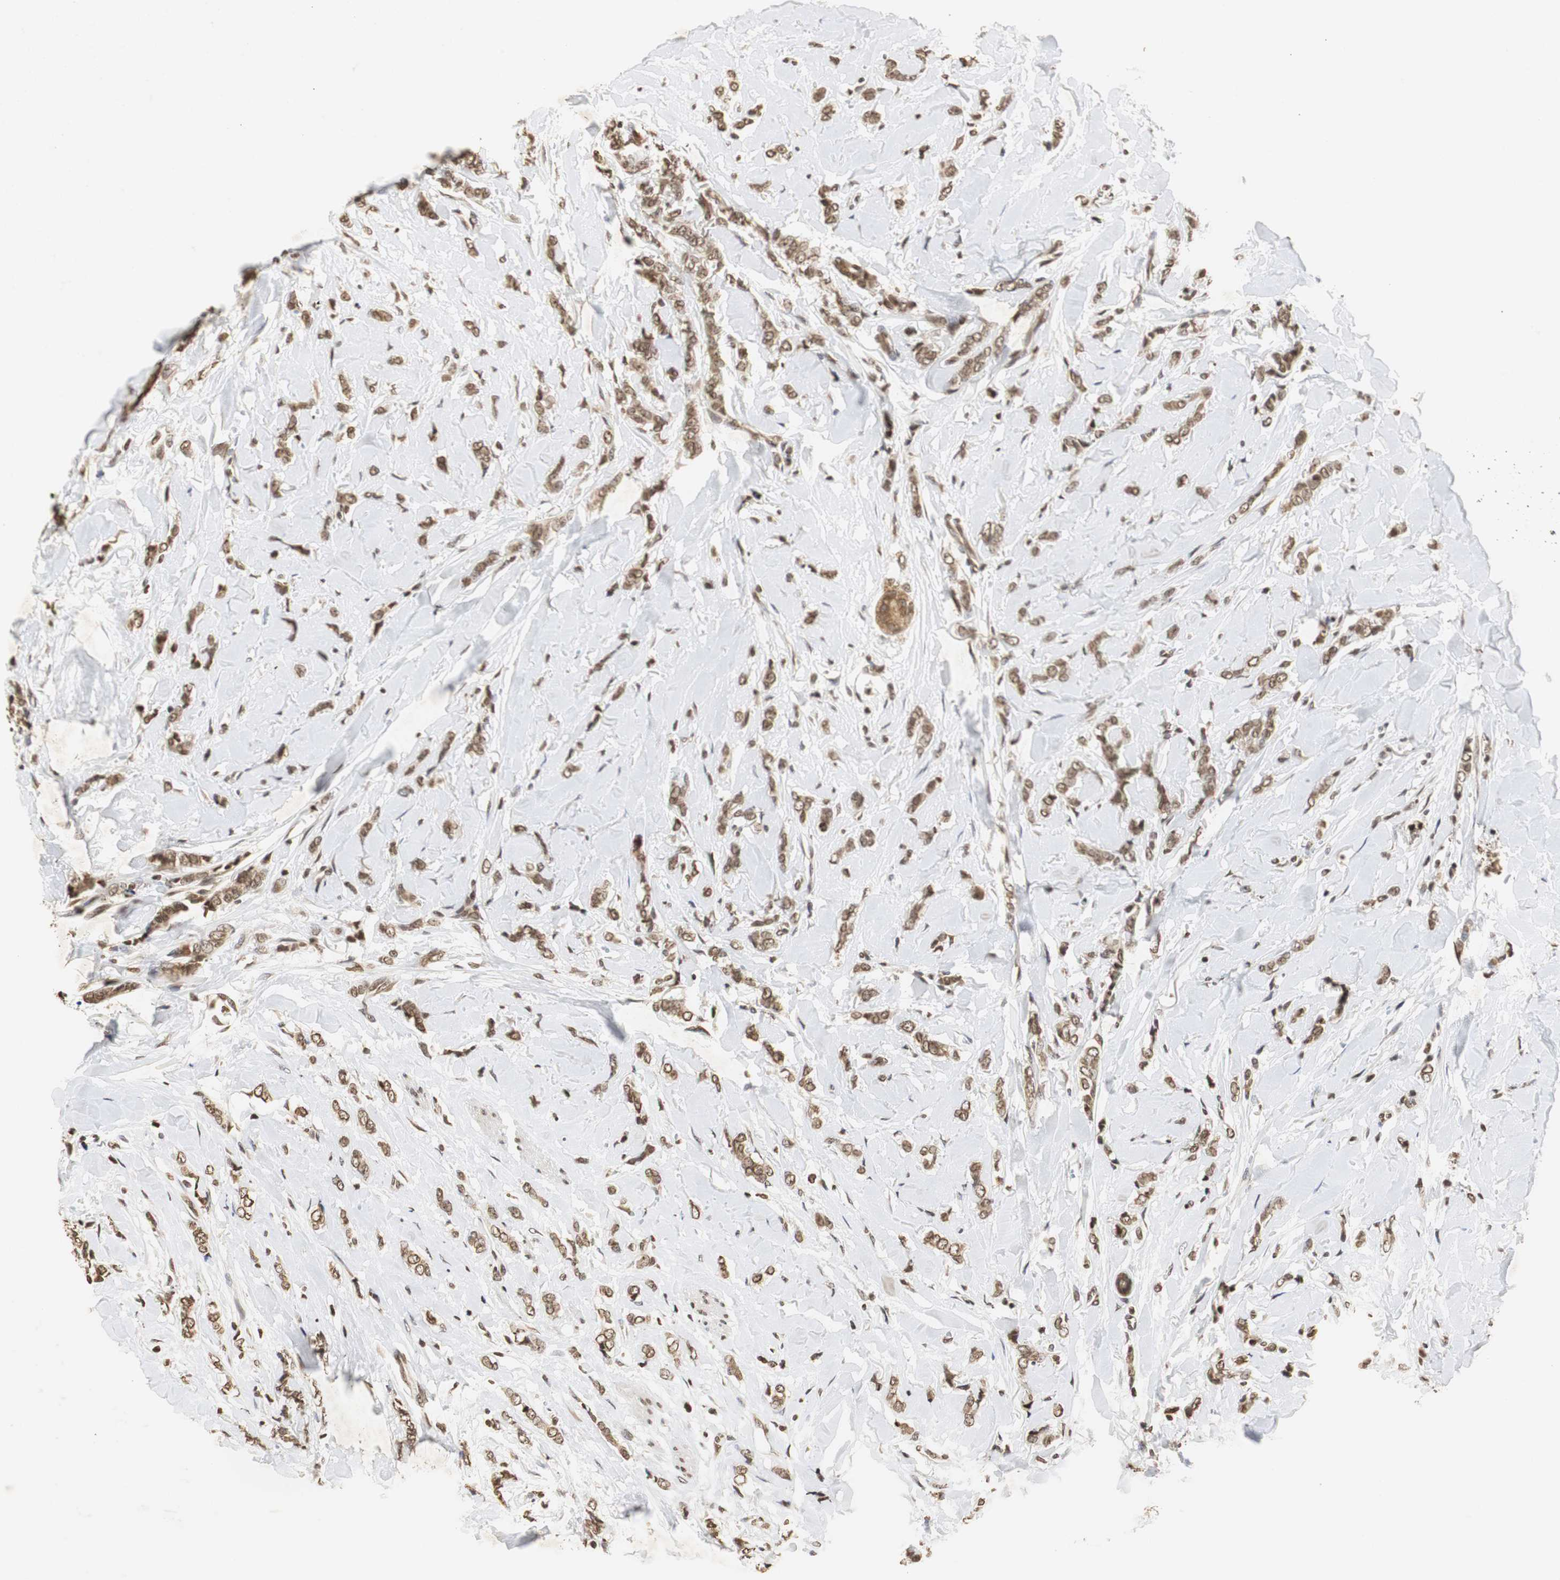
{"staining": {"intensity": "moderate", "quantity": ">75%", "location": "nuclear"}, "tissue": "breast cancer", "cell_type": "Tumor cells", "image_type": "cancer", "snomed": [{"axis": "morphology", "description": "Lobular carcinoma"}, {"axis": "topography", "description": "Skin"}, {"axis": "topography", "description": "Breast"}], "caption": "Brown immunohistochemical staining in breast cancer demonstrates moderate nuclear staining in approximately >75% of tumor cells.", "gene": "ZFC3H1", "patient": {"sex": "female", "age": 46}}